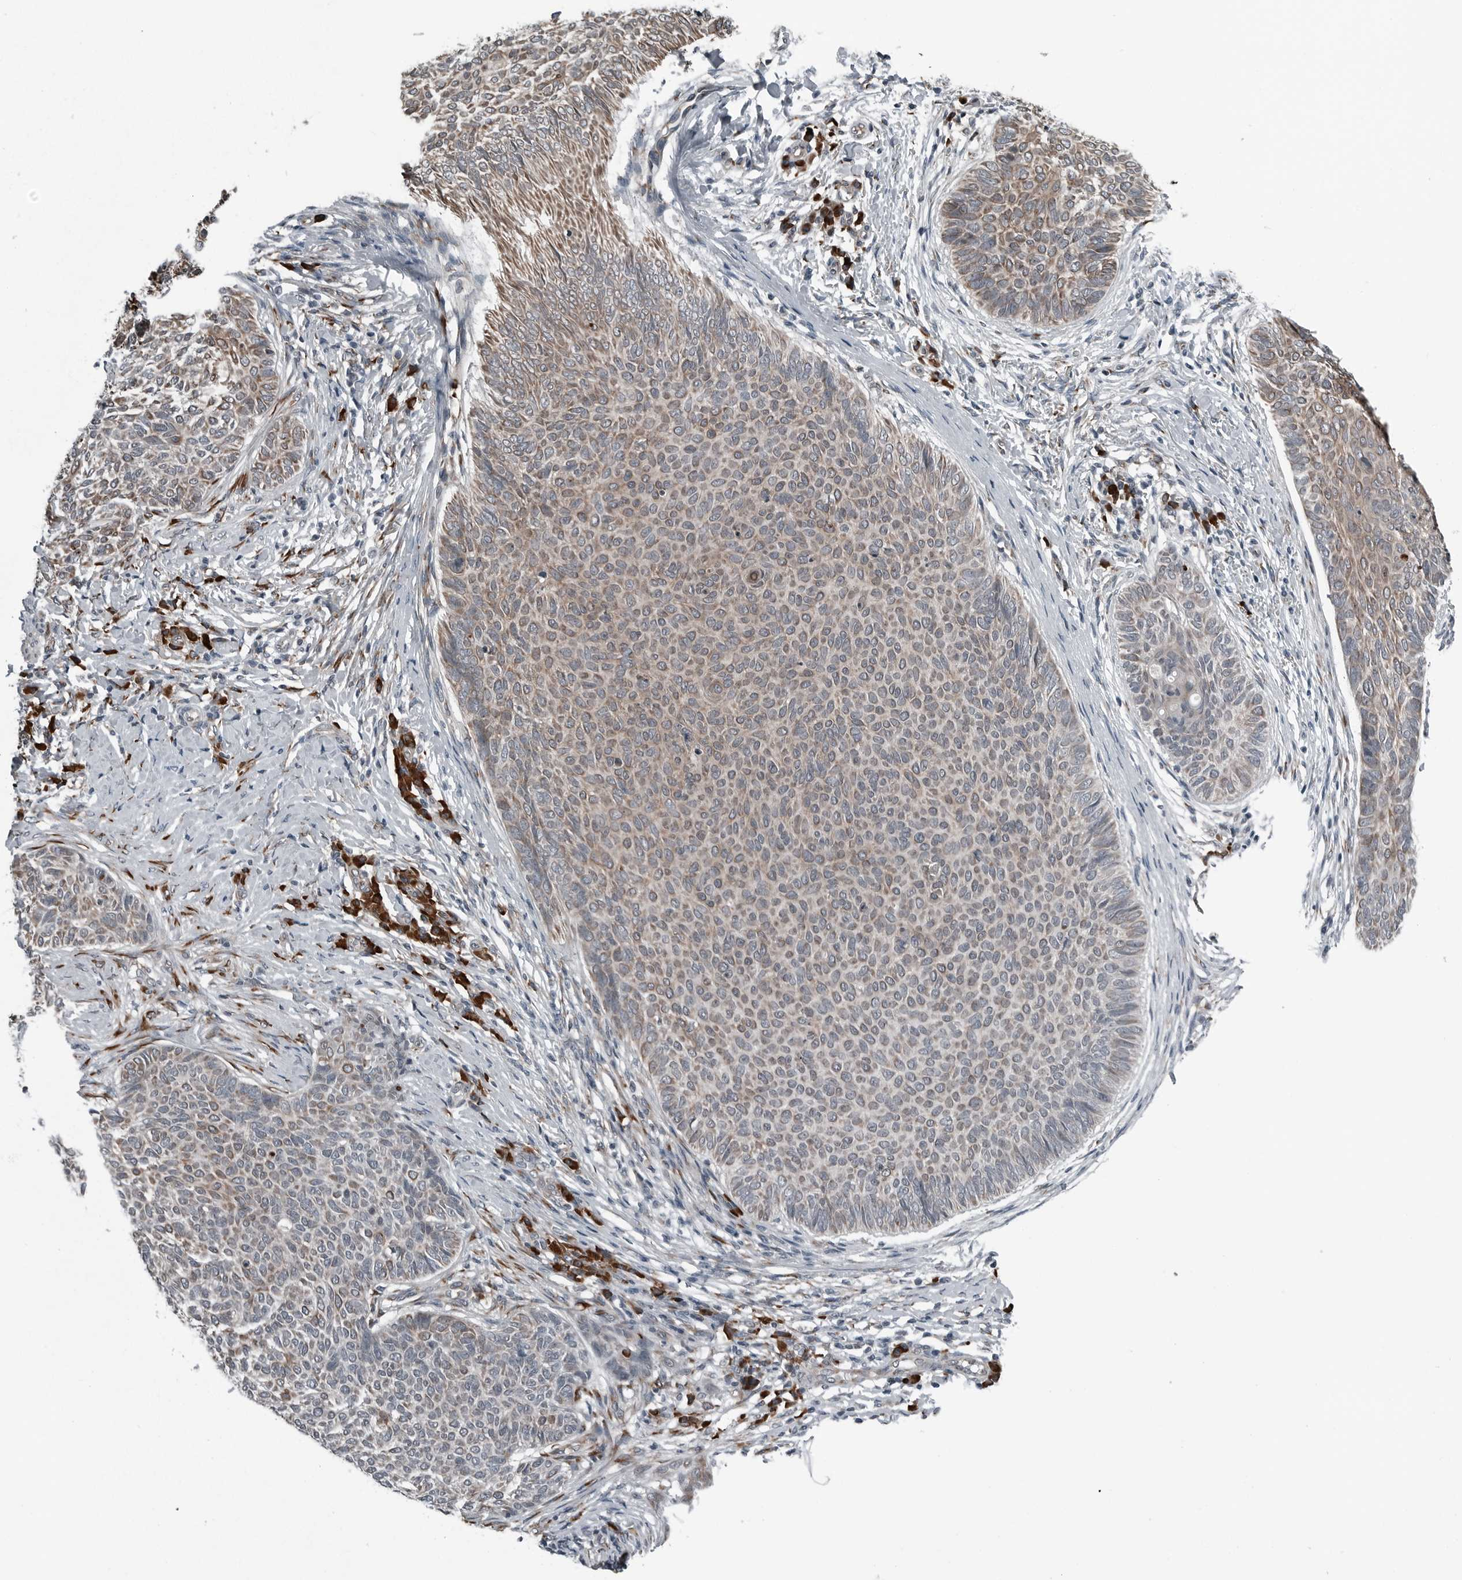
{"staining": {"intensity": "weak", "quantity": ">75%", "location": "cytoplasmic/membranous"}, "tissue": "skin cancer", "cell_type": "Tumor cells", "image_type": "cancer", "snomed": [{"axis": "morphology", "description": "Normal tissue, NOS"}, {"axis": "morphology", "description": "Basal cell carcinoma"}, {"axis": "topography", "description": "Skin"}], "caption": "About >75% of tumor cells in basal cell carcinoma (skin) exhibit weak cytoplasmic/membranous protein positivity as visualized by brown immunohistochemical staining.", "gene": "CEP85", "patient": {"sex": "male", "age": 50}}